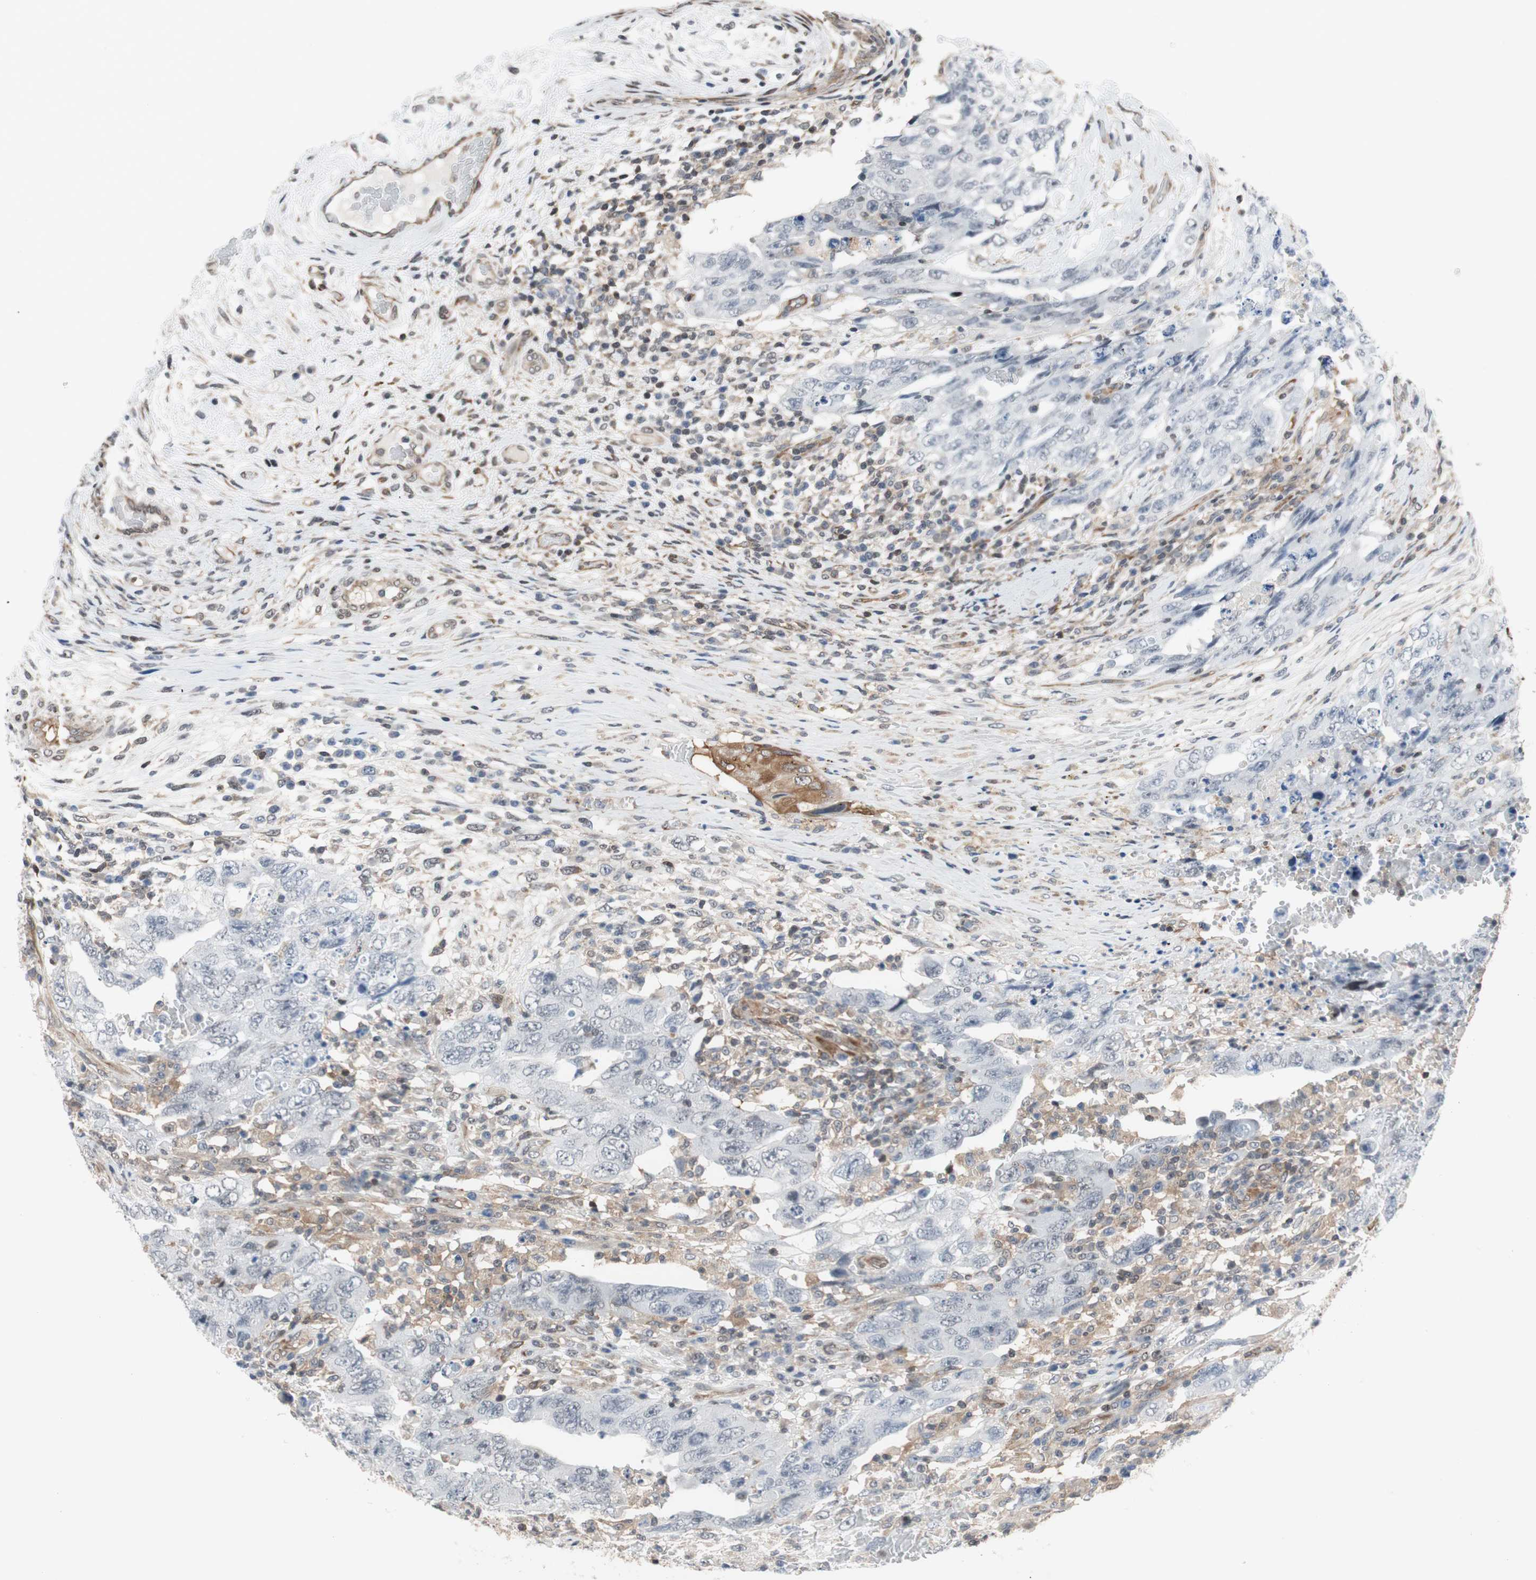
{"staining": {"intensity": "negative", "quantity": "none", "location": "none"}, "tissue": "testis cancer", "cell_type": "Tumor cells", "image_type": "cancer", "snomed": [{"axis": "morphology", "description": "Carcinoma, Embryonal, NOS"}, {"axis": "topography", "description": "Testis"}], "caption": "Photomicrograph shows no significant protein staining in tumor cells of testis cancer (embryonal carcinoma).", "gene": "ZNF512B", "patient": {"sex": "male", "age": 26}}